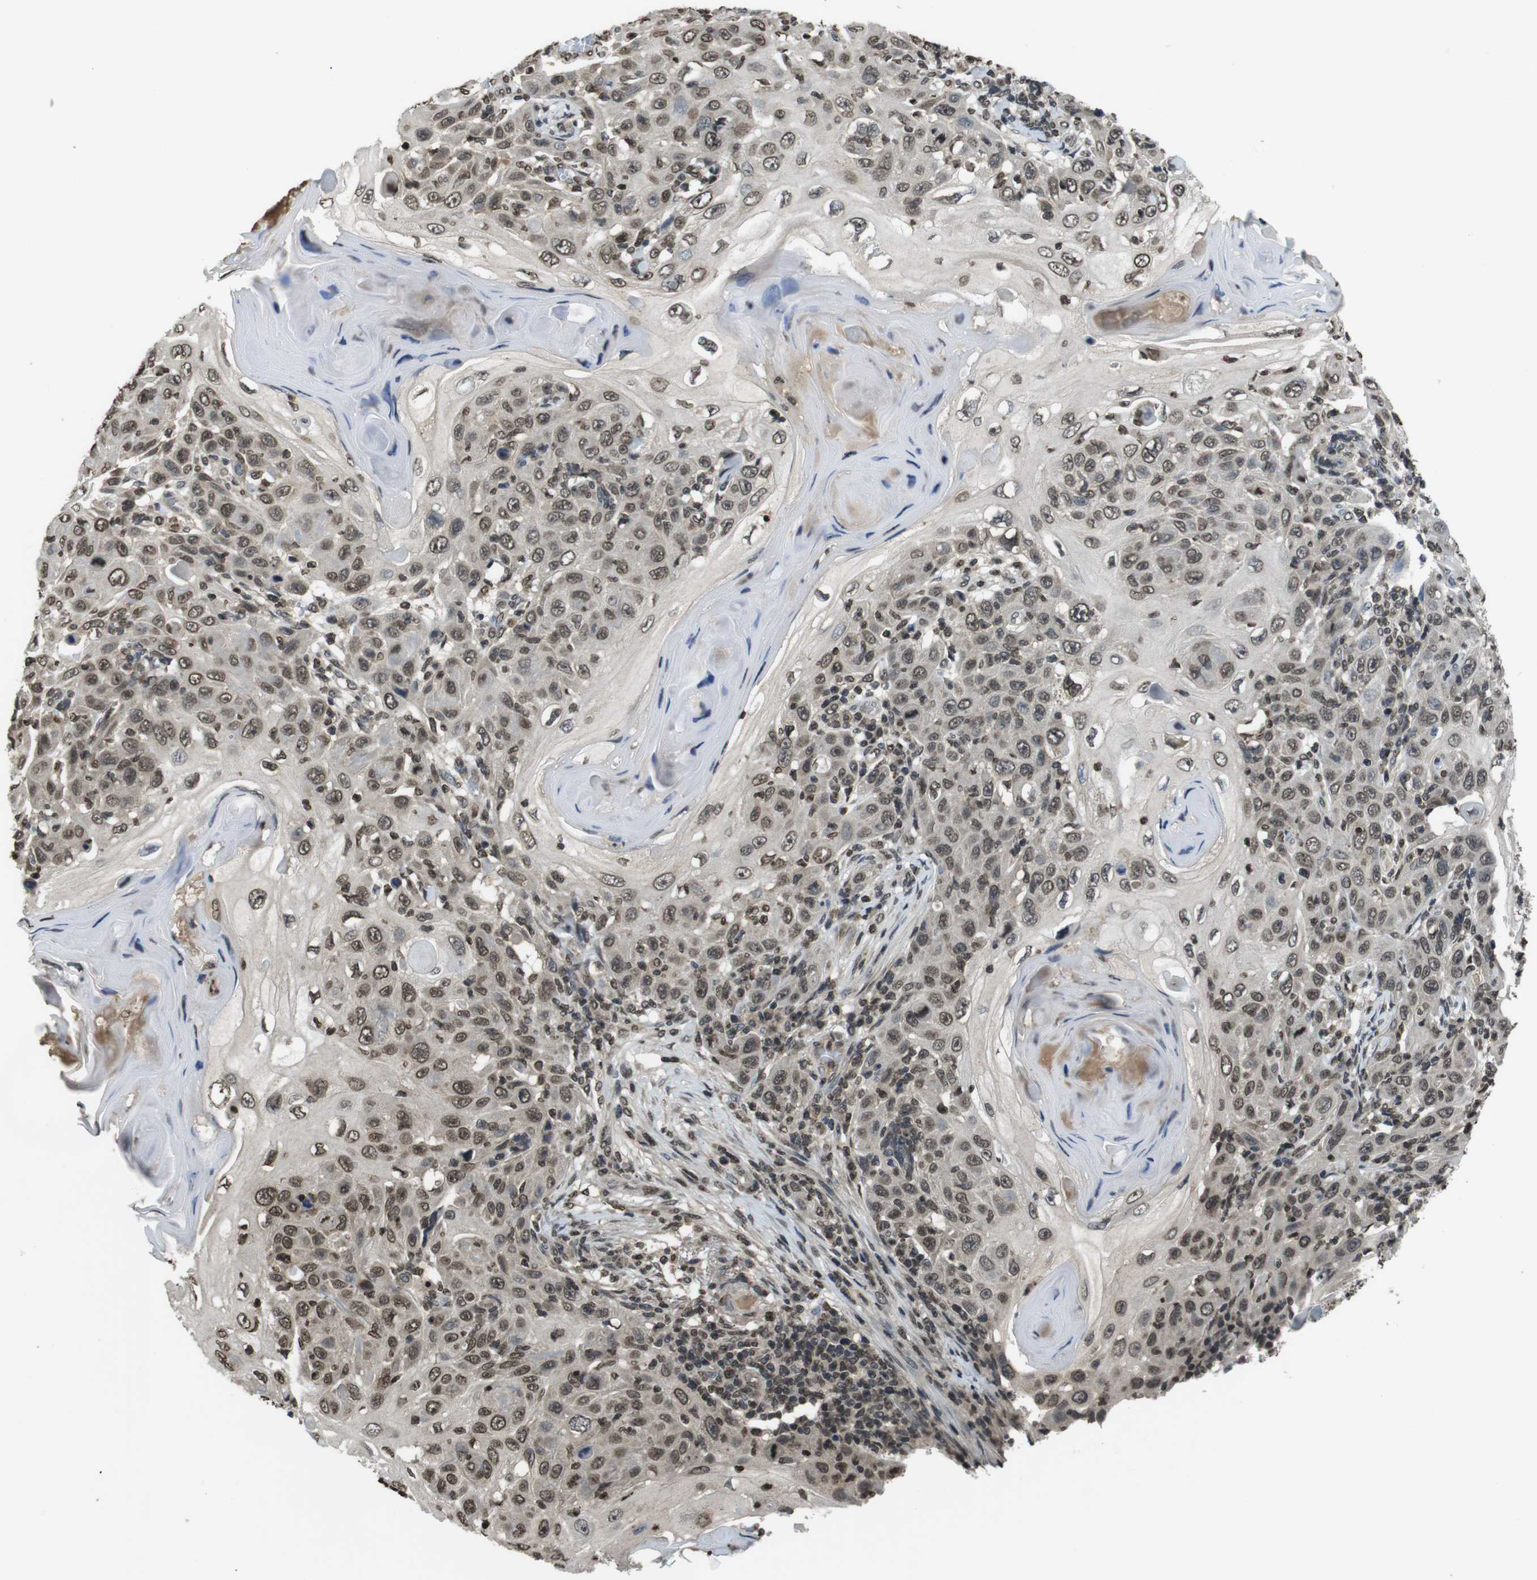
{"staining": {"intensity": "moderate", "quantity": ">75%", "location": "nuclear"}, "tissue": "skin cancer", "cell_type": "Tumor cells", "image_type": "cancer", "snomed": [{"axis": "morphology", "description": "Squamous cell carcinoma, NOS"}, {"axis": "topography", "description": "Skin"}], "caption": "A medium amount of moderate nuclear staining is identified in about >75% of tumor cells in skin squamous cell carcinoma tissue.", "gene": "MAF", "patient": {"sex": "female", "age": 88}}